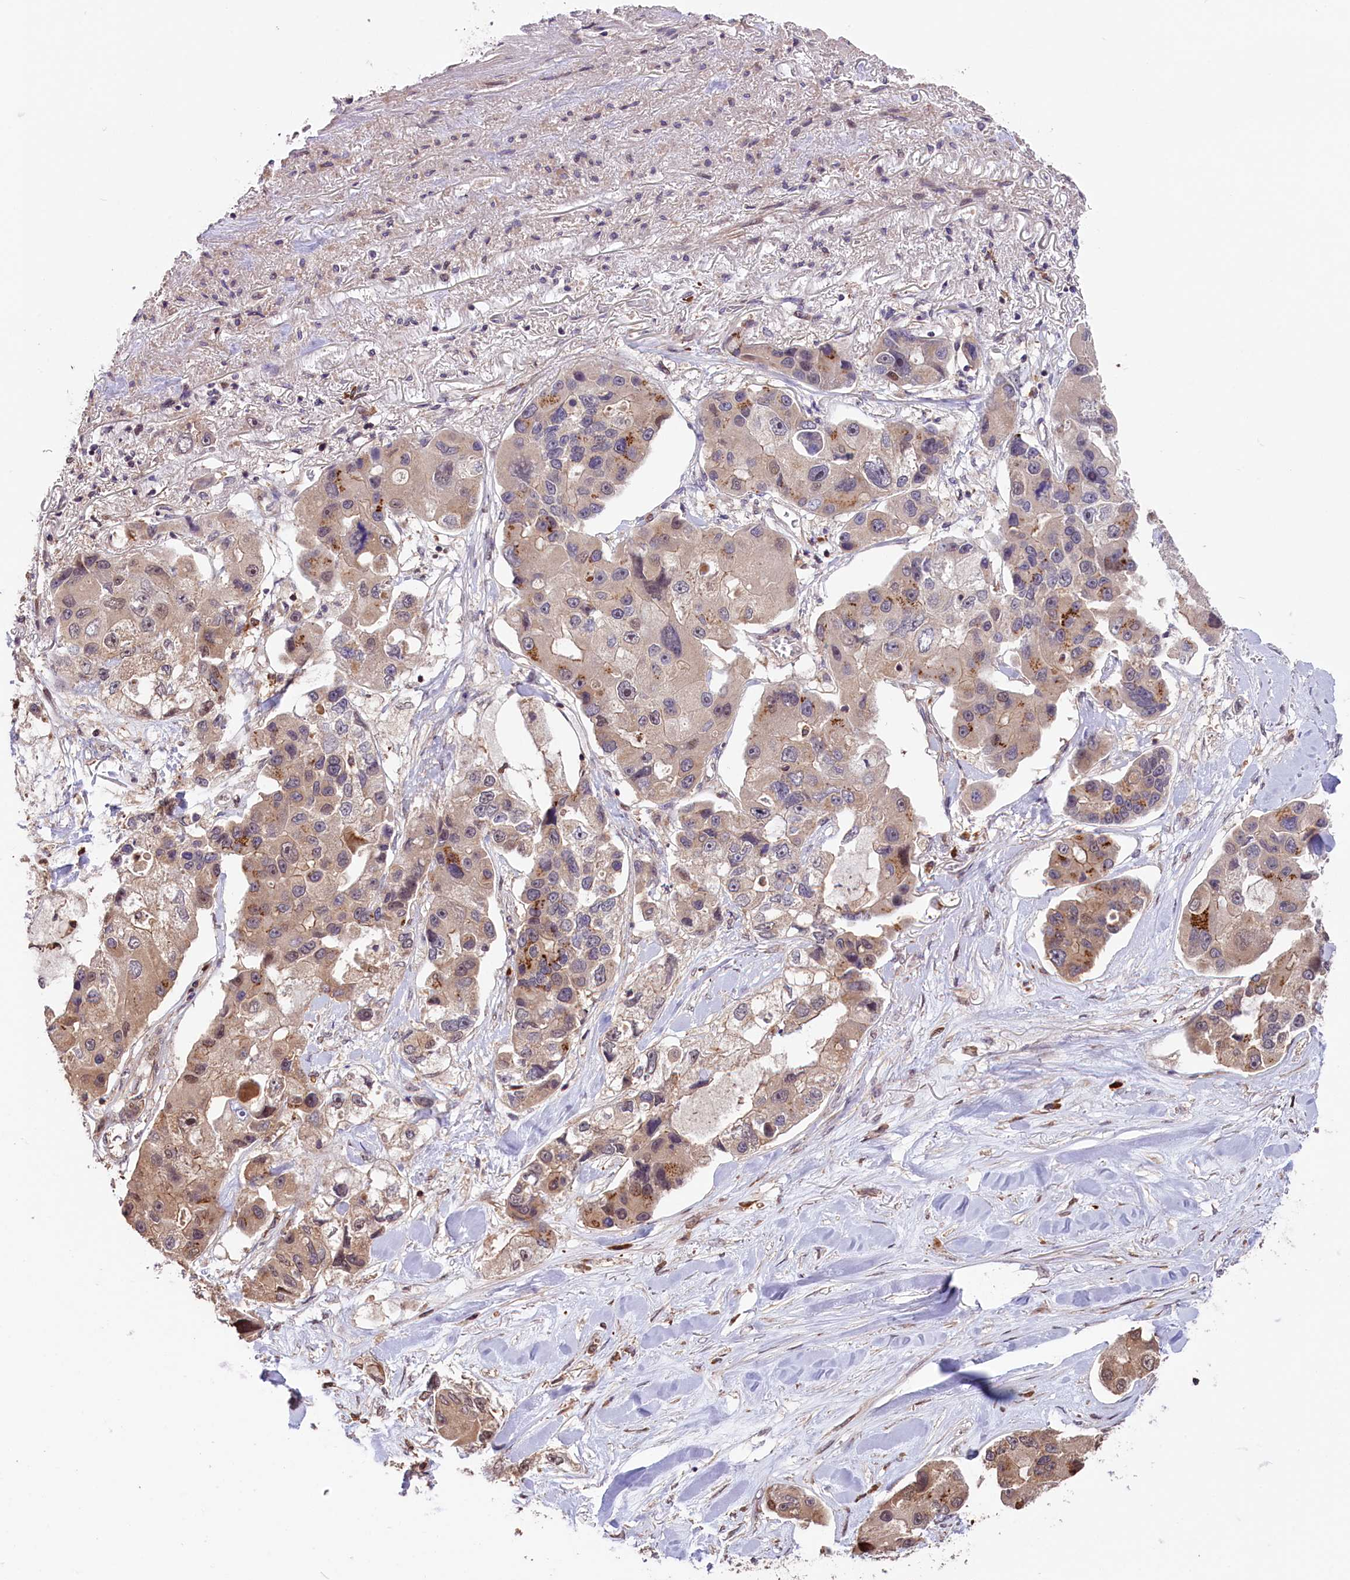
{"staining": {"intensity": "moderate", "quantity": "<25%", "location": "cytoplasmic/membranous"}, "tissue": "lung cancer", "cell_type": "Tumor cells", "image_type": "cancer", "snomed": [{"axis": "morphology", "description": "Adenocarcinoma, NOS"}, {"axis": "topography", "description": "Lung"}], "caption": "About <25% of tumor cells in human lung cancer (adenocarcinoma) show moderate cytoplasmic/membranous protein expression as visualized by brown immunohistochemical staining.", "gene": "RIC8A", "patient": {"sex": "female", "age": 54}}